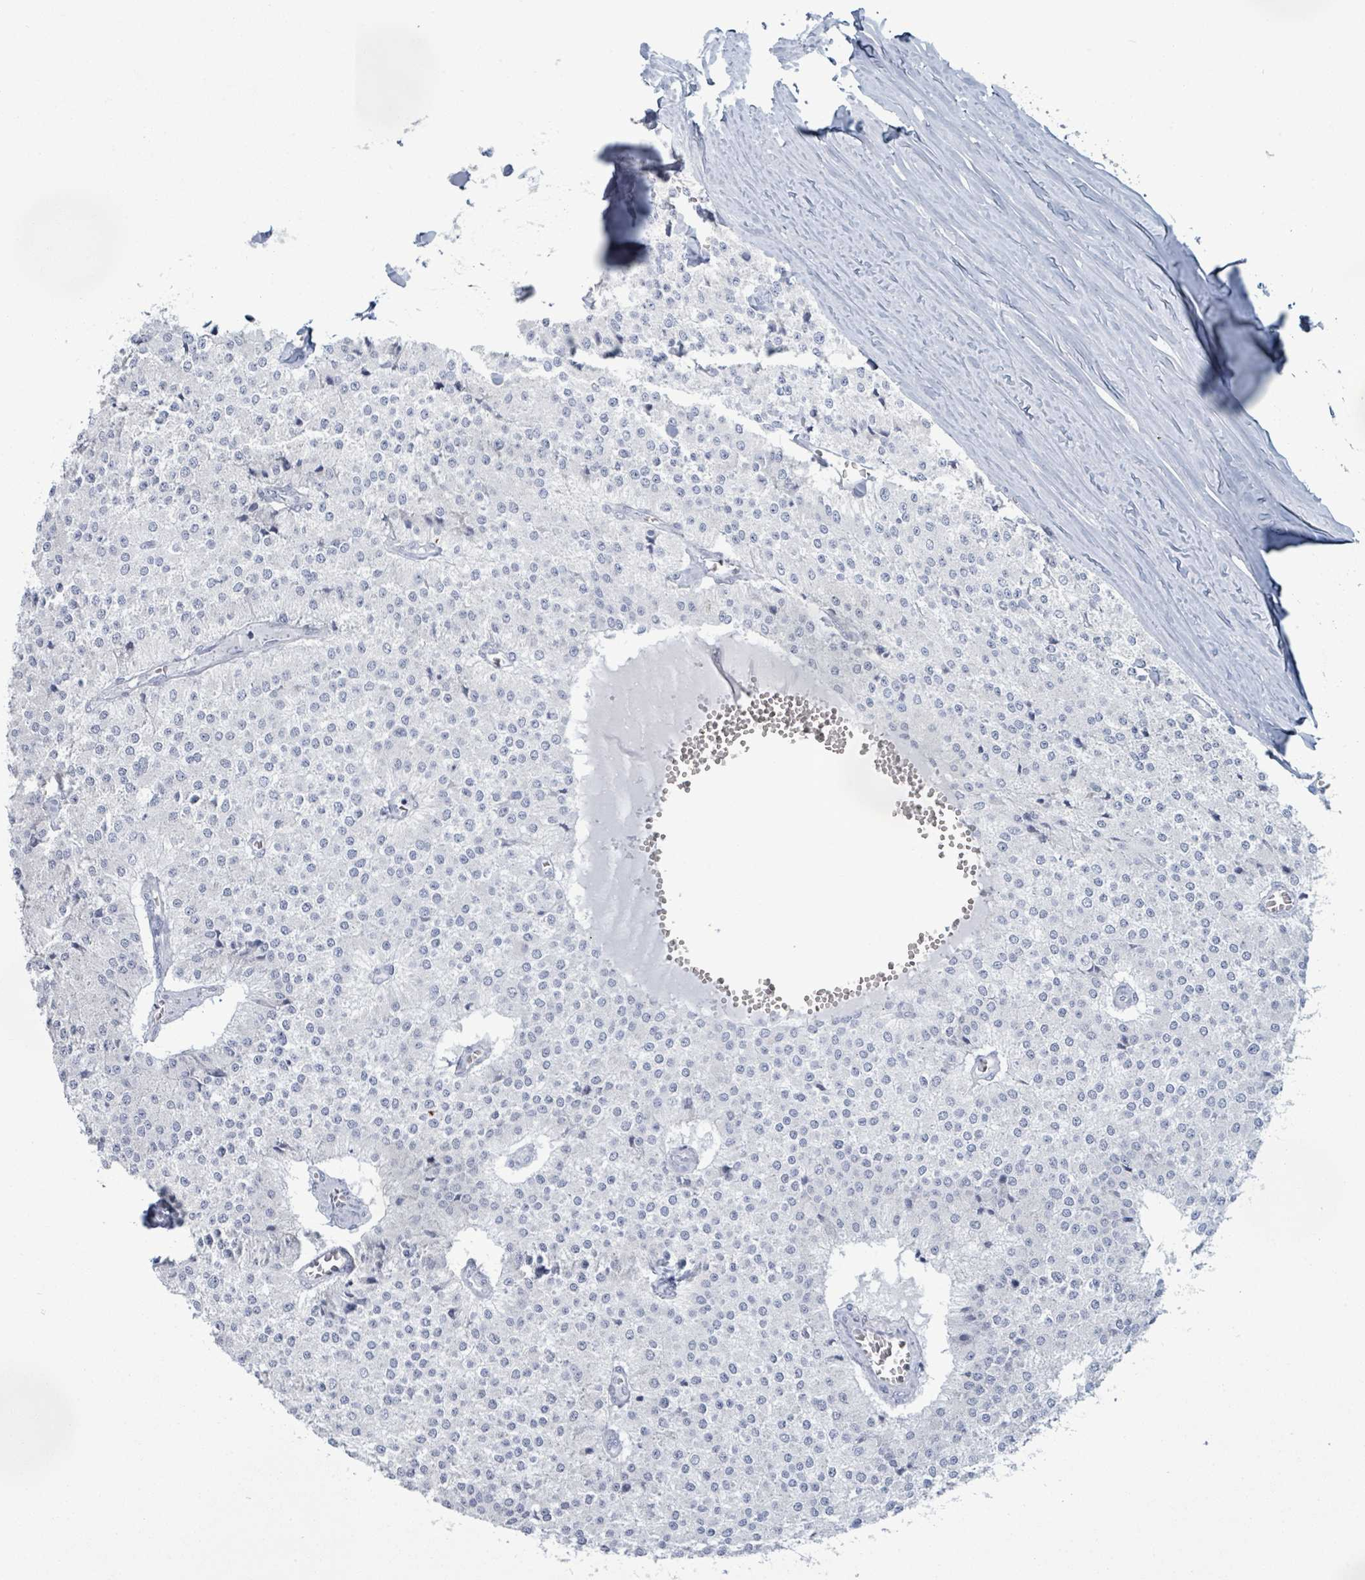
{"staining": {"intensity": "negative", "quantity": "none", "location": "none"}, "tissue": "carcinoid", "cell_type": "Tumor cells", "image_type": "cancer", "snomed": [{"axis": "morphology", "description": "Carcinoid, malignant, NOS"}, {"axis": "topography", "description": "Colon"}], "caption": "Image shows no significant protein staining in tumor cells of carcinoid.", "gene": "PGA3", "patient": {"sex": "female", "age": 52}}